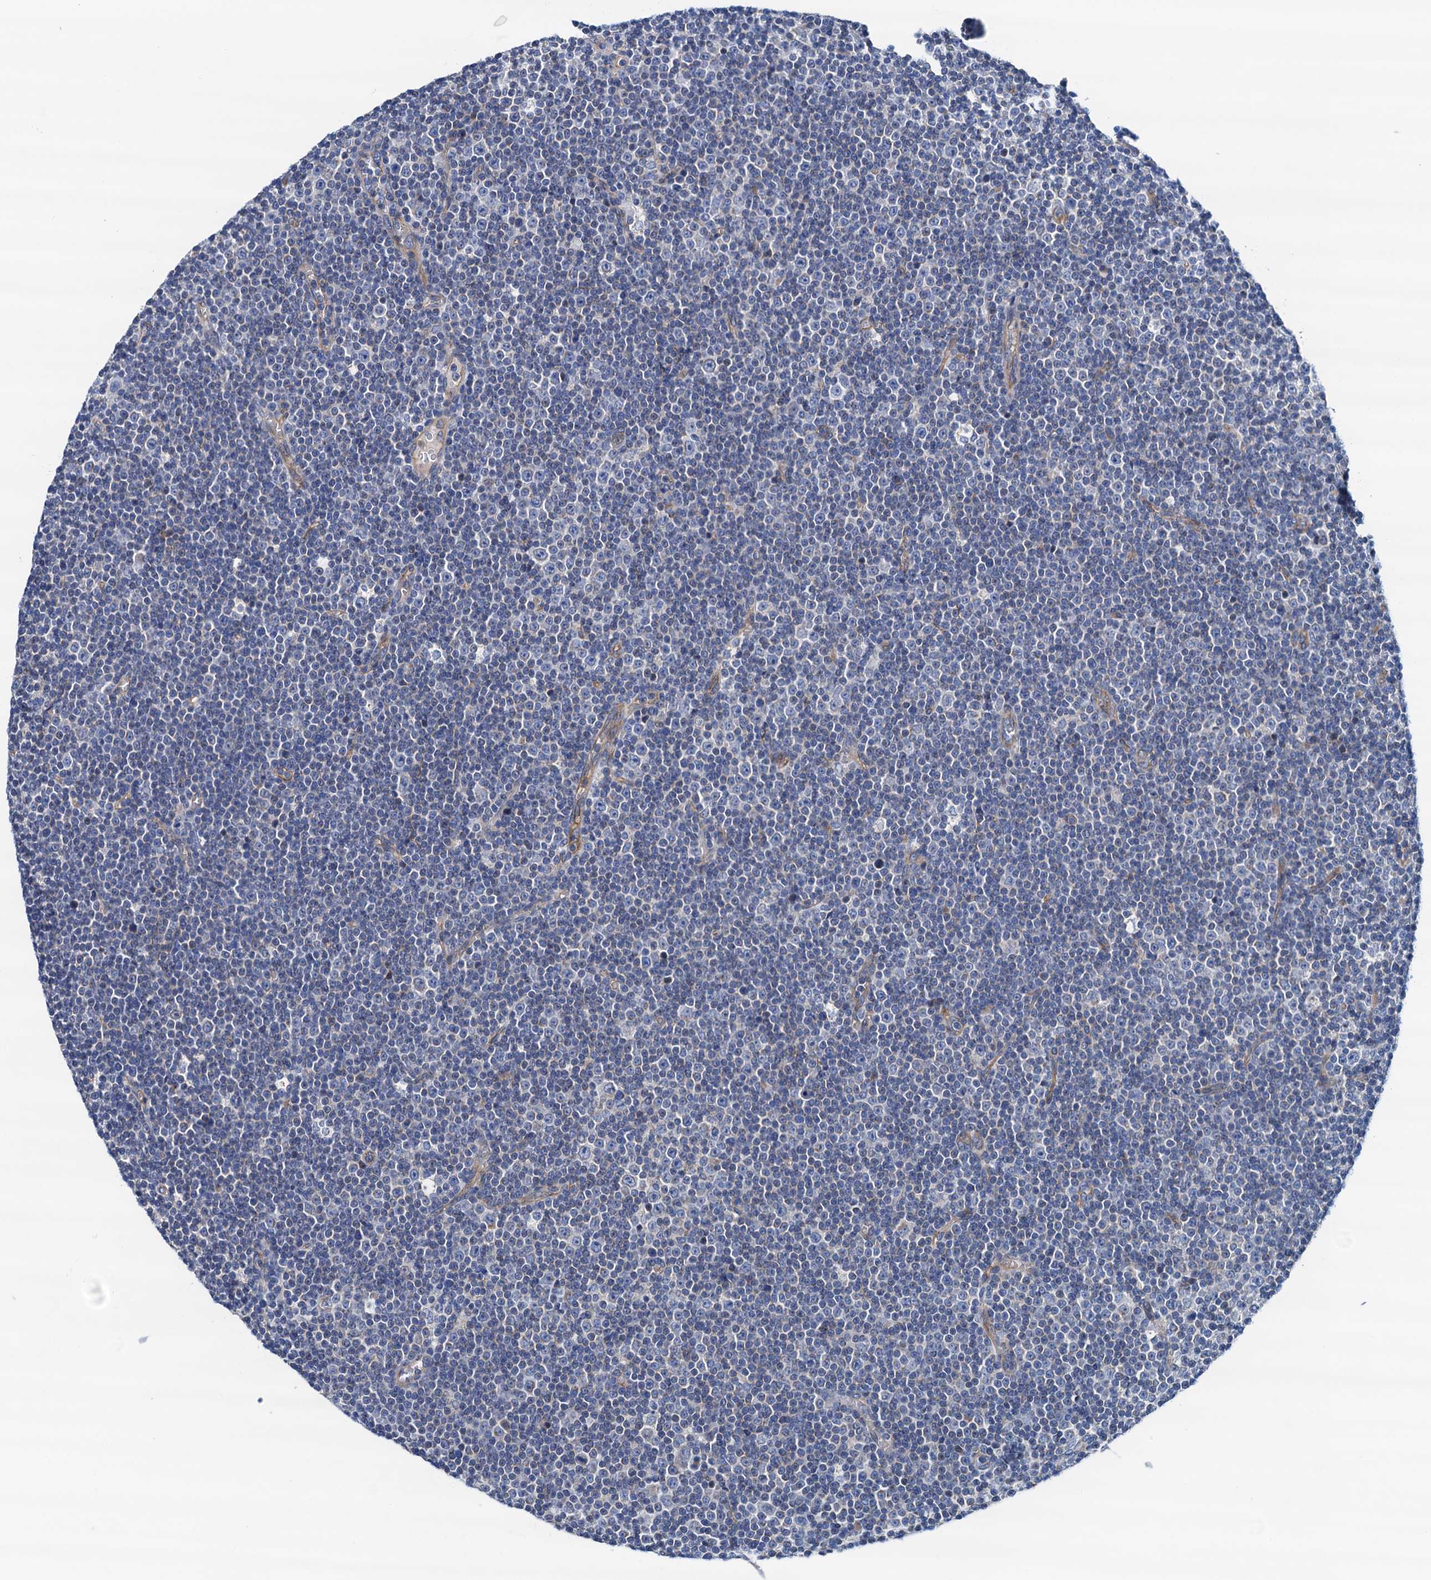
{"staining": {"intensity": "negative", "quantity": "none", "location": "none"}, "tissue": "lymphoma", "cell_type": "Tumor cells", "image_type": "cancer", "snomed": [{"axis": "morphology", "description": "Malignant lymphoma, non-Hodgkin's type, Low grade"}, {"axis": "topography", "description": "Lymph node"}], "caption": "DAB (3,3'-diaminobenzidine) immunohistochemical staining of human lymphoma reveals no significant positivity in tumor cells. Brightfield microscopy of IHC stained with DAB (3,3'-diaminobenzidine) (brown) and hematoxylin (blue), captured at high magnification.", "gene": "RASSF9", "patient": {"sex": "female", "age": 67}}